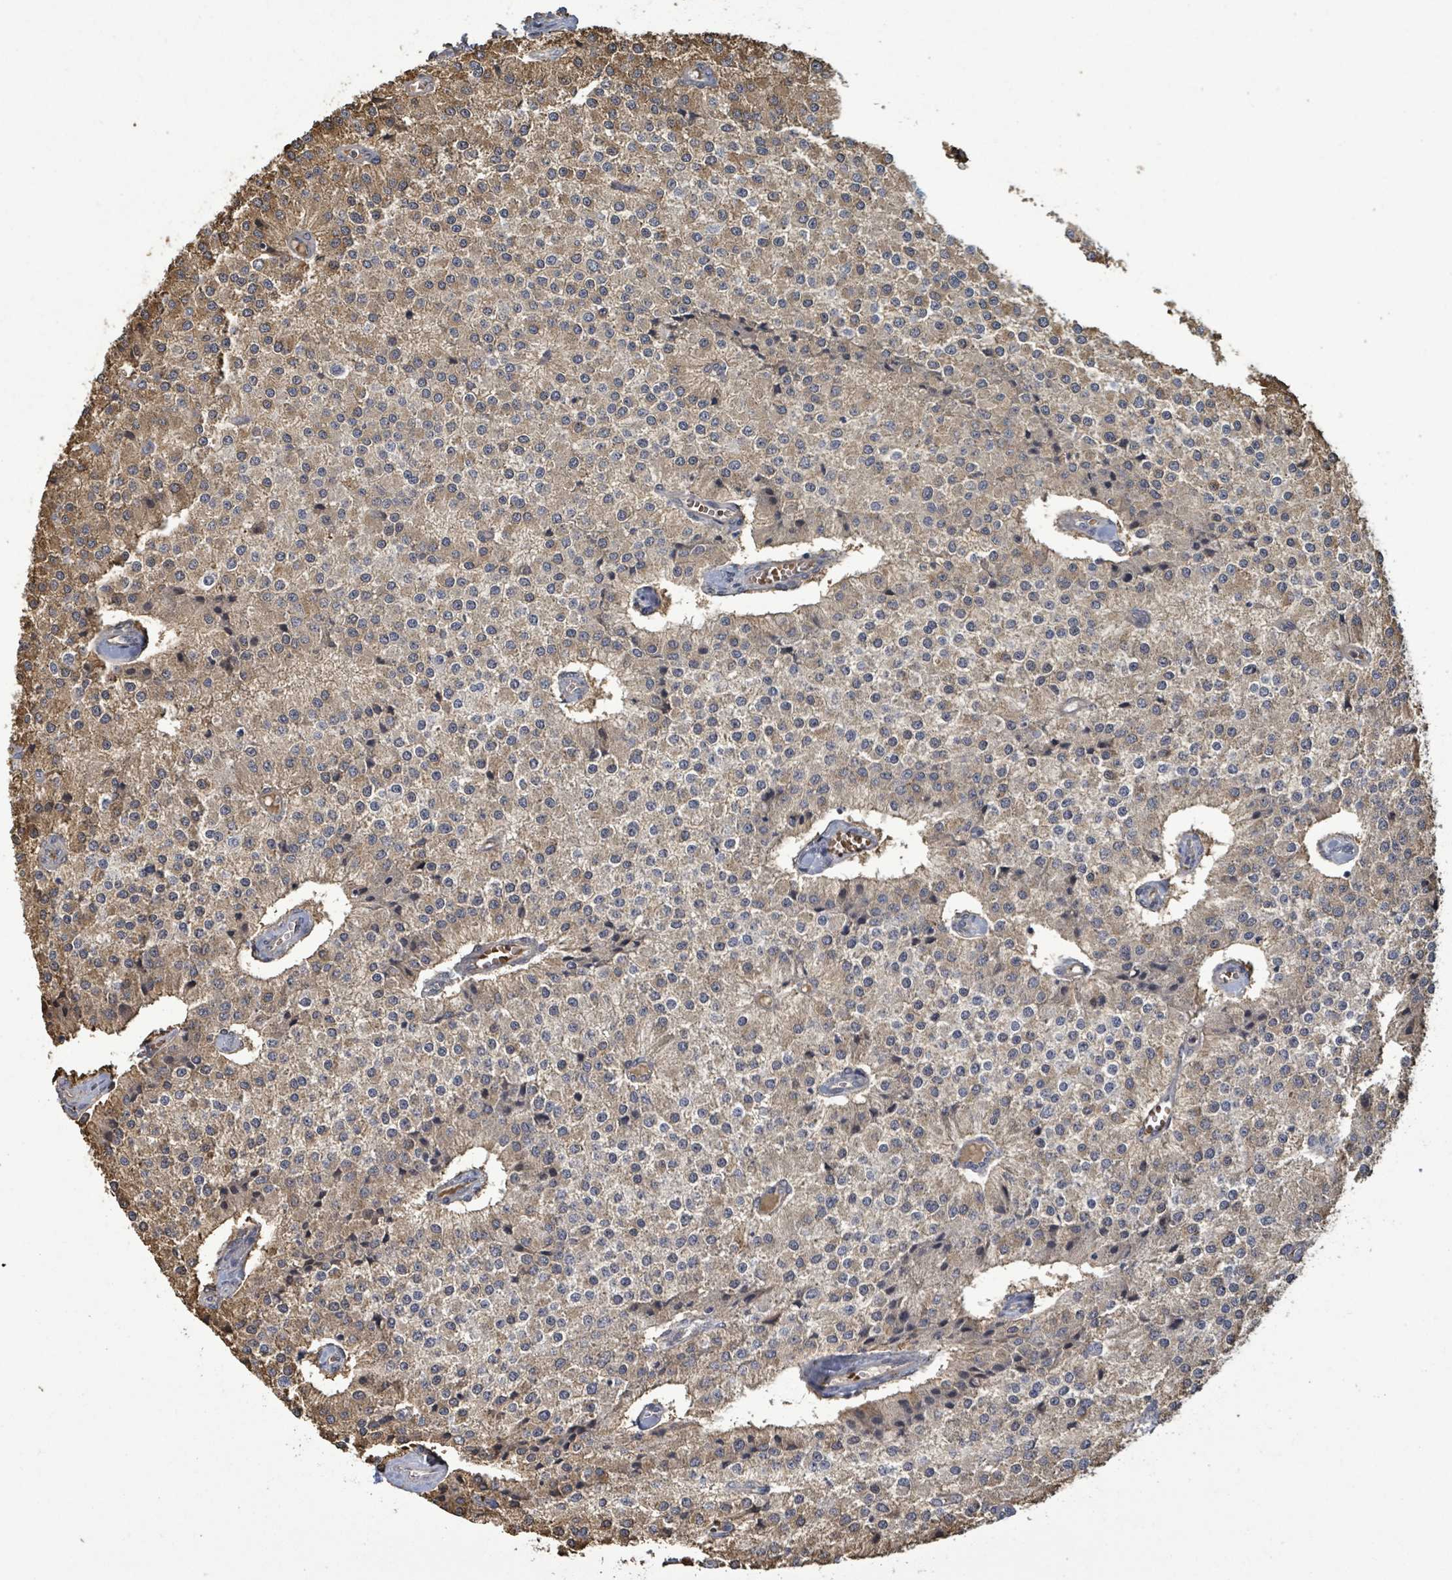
{"staining": {"intensity": "moderate", "quantity": ">75%", "location": "cytoplasmic/membranous"}, "tissue": "carcinoid", "cell_type": "Tumor cells", "image_type": "cancer", "snomed": [{"axis": "morphology", "description": "Carcinoid, malignant, NOS"}, {"axis": "topography", "description": "Colon"}], "caption": "The histopathology image demonstrates staining of carcinoid, revealing moderate cytoplasmic/membranous protein expression (brown color) within tumor cells.", "gene": "MAP3K6", "patient": {"sex": "female", "age": 52}}